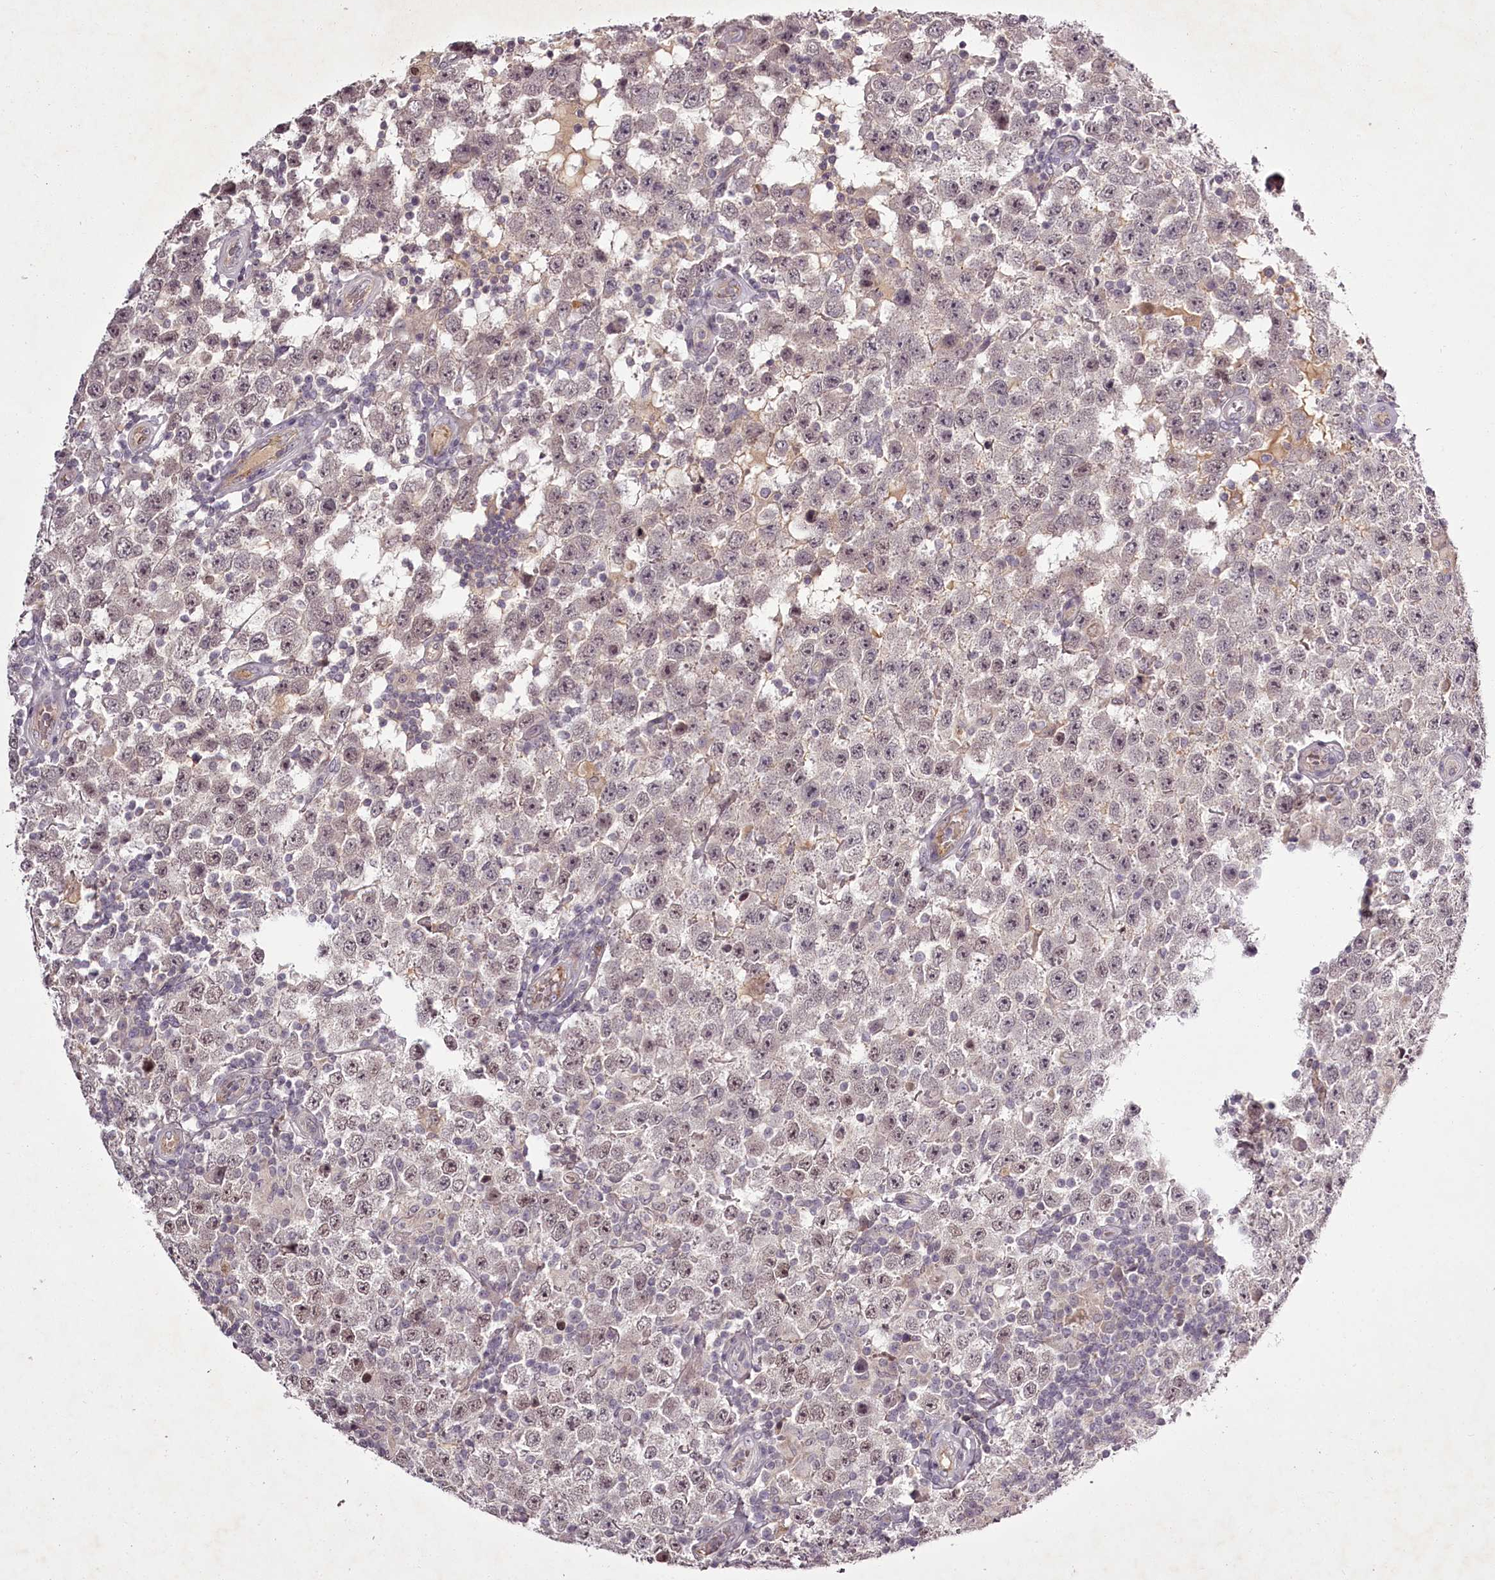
{"staining": {"intensity": "weak", "quantity": "25%-75%", "location": "nuclear"}, "tissue": "testis cancer", "cell_type": "Tumor cells", "image_type": "cancer", "snomed": [{"axis": "morphology", "description": "Normal tissue, NOS"}, {"axis": "morphology", "description": "Urothelial carcinoma, High grade"}, {"axis": "morphology", "description": "Seminoma, NOS"}, {"axis": "morphology", "description": "Carcinoma, Embryonal, NOS"}, {"axis": "topography", "description": "Urinary bladder"}, {"axis": "topography", "description": "Testis"}], "caption": "Immunohistochemistry histopathology image of testis cancer stained for a protein (brown), which demonstrates low levels of weak nuclear positivity in approximately 25%-75% of tumor cells.", "gene": "RBMXL2", "patient": {"sex": "male", "age": 41}}